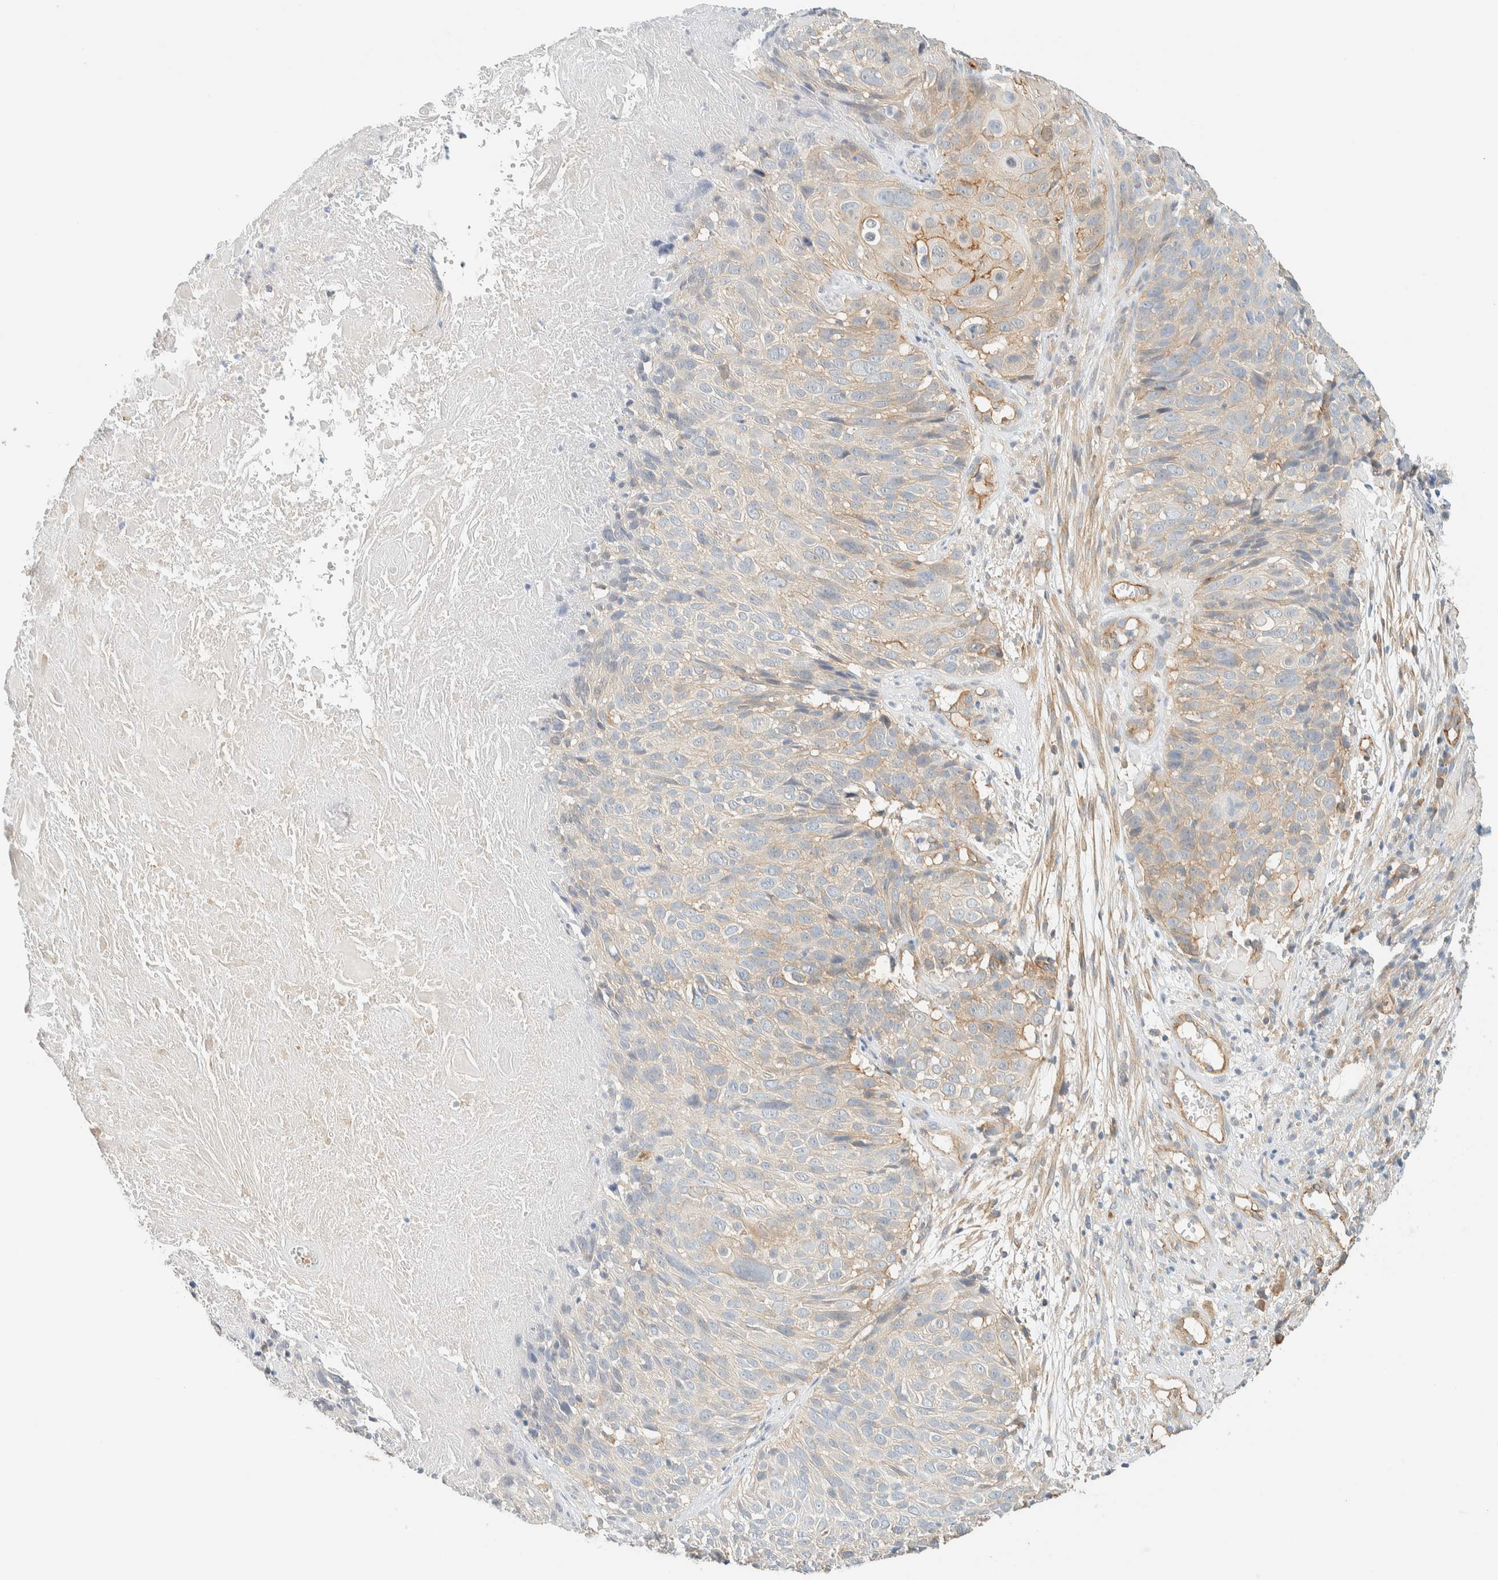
{"staining": {"intensity": "weak", "quantity": "<25%", "location": "cytoplasmic/membranous"}, "tissue": "cervical cancer", "cell_type": "Tumor cells", "image_type": "cancer", "snomed": [{"axis": "morphology", "description": "Squamous cell carcinoma, NOS"}, {"axis": "topography", "description": "Cervix"}], "caption": "Immunohistochemistry image of cervical squamous cell carcinoma stained for a protein (brown), which demonstrates no staining in tumor cells. (Brightfield microscopy of DAB IHC at high magnification).", "gene": "LIMA1", "patient": {"sex": "female", "age": 74}}